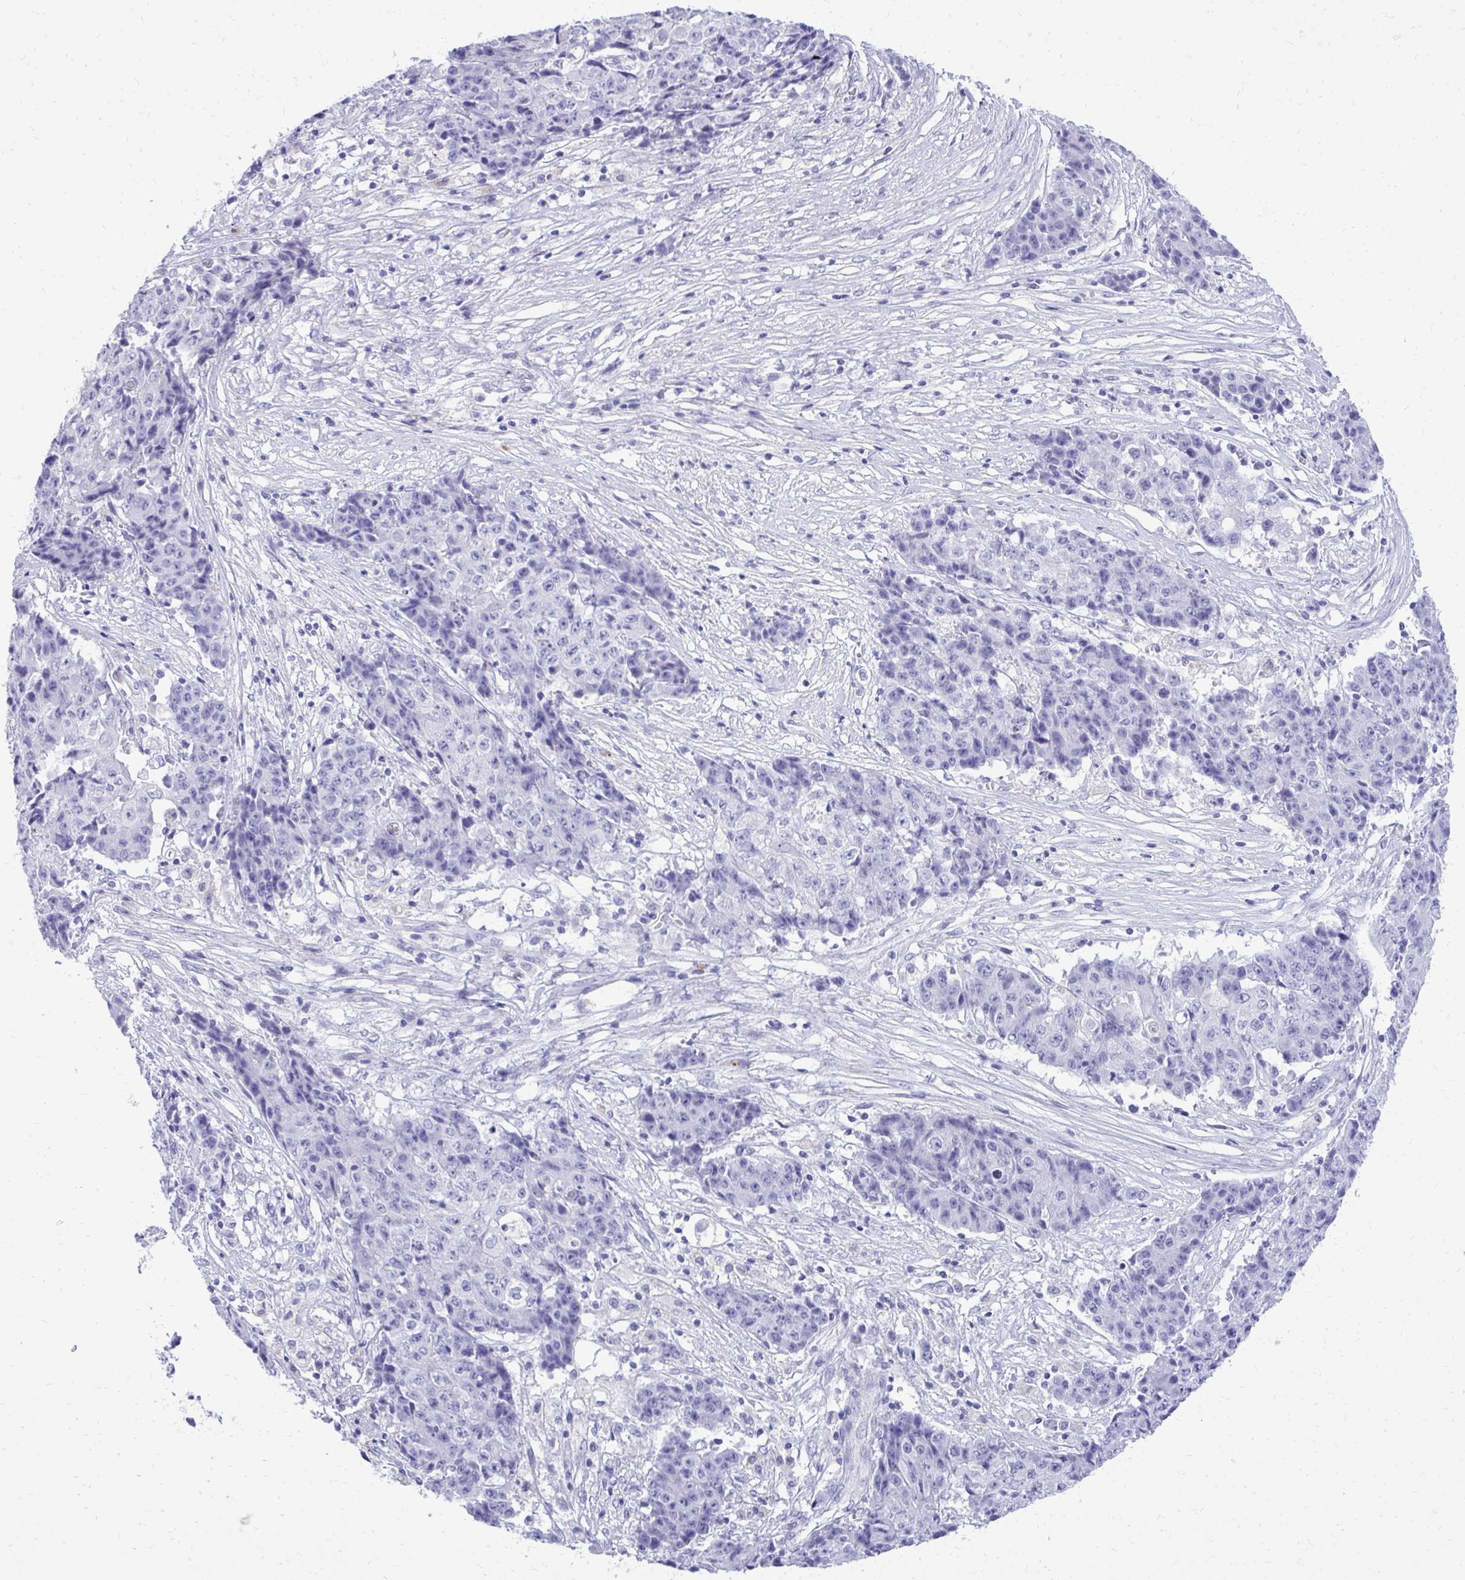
{"staining": {"intensity": "negative", "quantity": "none", "location": "none"}, "tissue": "ovarian cancer", "cell_type": "Tumor cells", "image_type": "cancer", "snomed": [{"axis": "morphology", "description": "Carcinoma, endometroid"}, {"axis": "topography", "description": "Ovary"}], "caption": "An immunohistochemistry image of ovarian cancer is shown. There is no staining in tumor cells of ovarian cancer.", "gene": "BCL6B", "patient": {"sex": "female", "age": 42}}